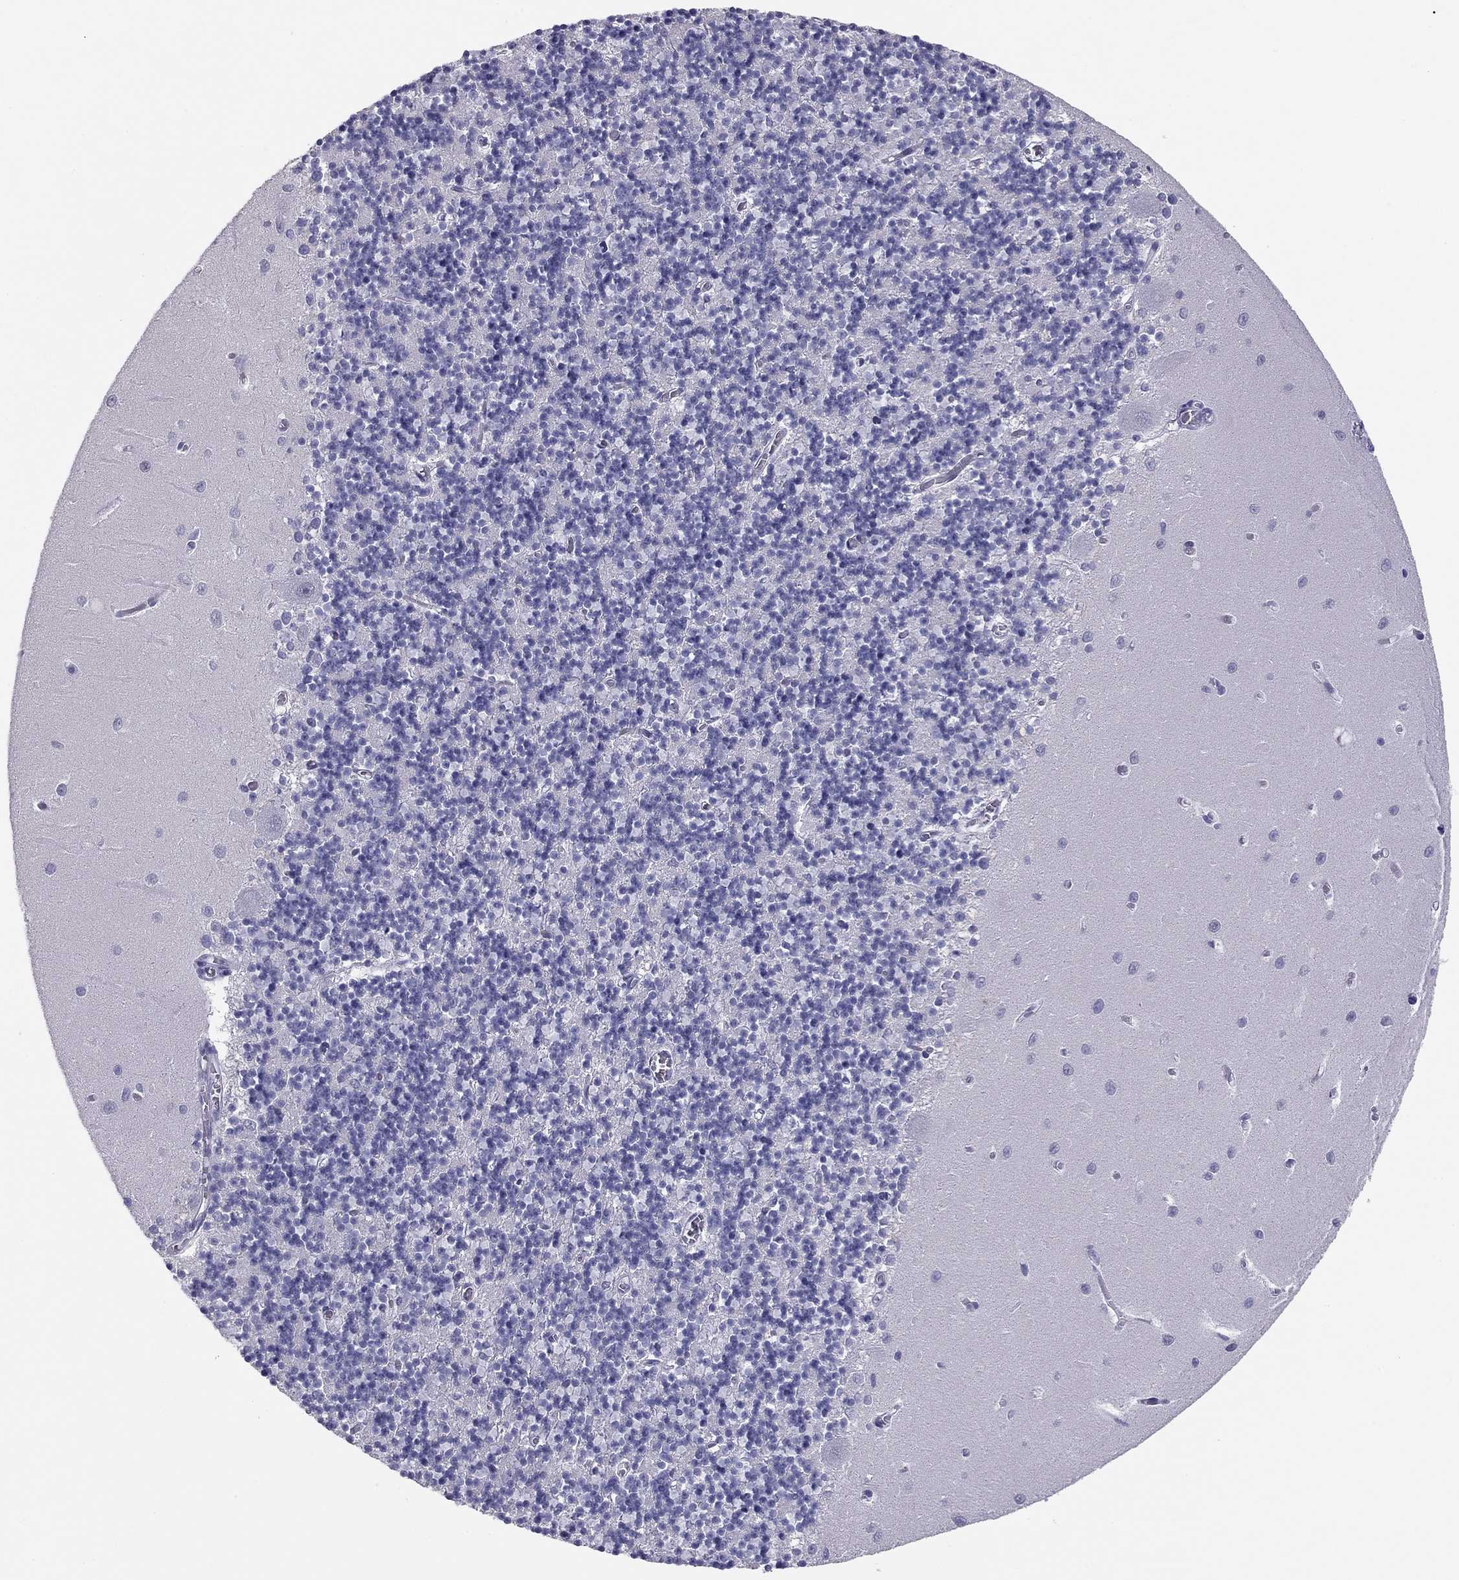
{"staining": {"intensity": "negative", "quantity": "none", "location": "none"}, "tissue": "cerebellum", "cell_type": "Cells in granular layer", "image_type": "normal", "snomed": [{"axis": "morphology", "description": "Normal tissue, NOS"}, {"axis": "topography", "description": "Cerebellum"}], "caption": "This is an immunohistochemistry (IHC) micrograph of unremarkable cerebellum. There is no positivity in cells in granular layer.", "gene": "DOT1L", "patient": {"sex": "female", "age": 64}}